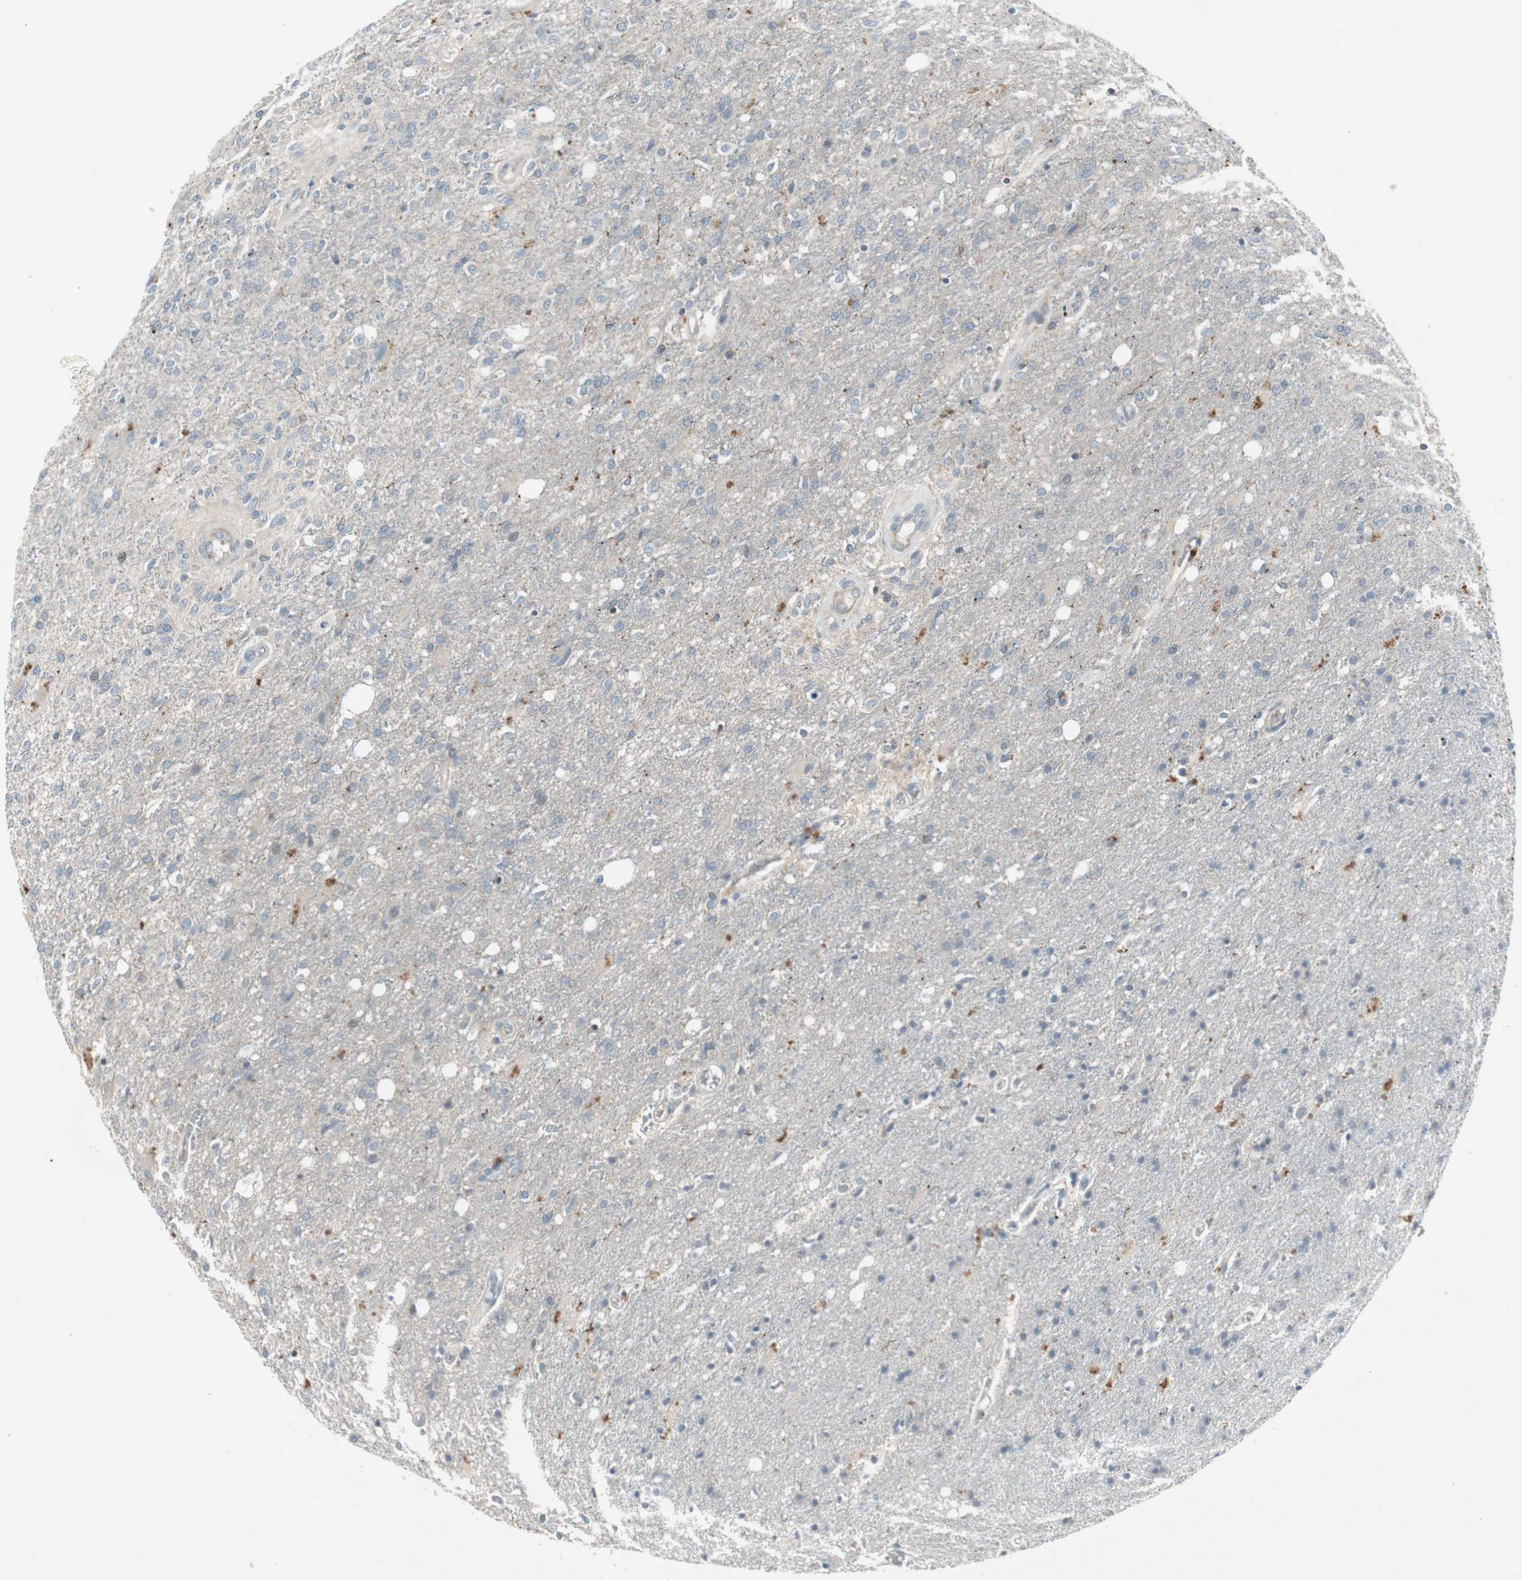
{"staining": {"intensity": "weak", "quantity": "25%-75%", "location": "cytoplasmic/membranous"}, "tissue": "glioma", "cell_type": "Tumor cells", "image_type": "cancer", "snomed": [{"axis": "morphology", "description": "Normal tissue, NOS"}, {"axis": "morphology", "description": "Glioma, malignant, High grade"}, {"axis": "topography", "description": "Cerebral cortex"}], "caption": "An immunohistochemistry micrograph of neoplastic tissue is shown. Protein staining in brown labels weak cytoplasmic/membranous positivity in glioma within tumor cells. Nuclei are stained in blue.", "gene": "PANK2", "patient": {"sex": "male", "age": 77}}